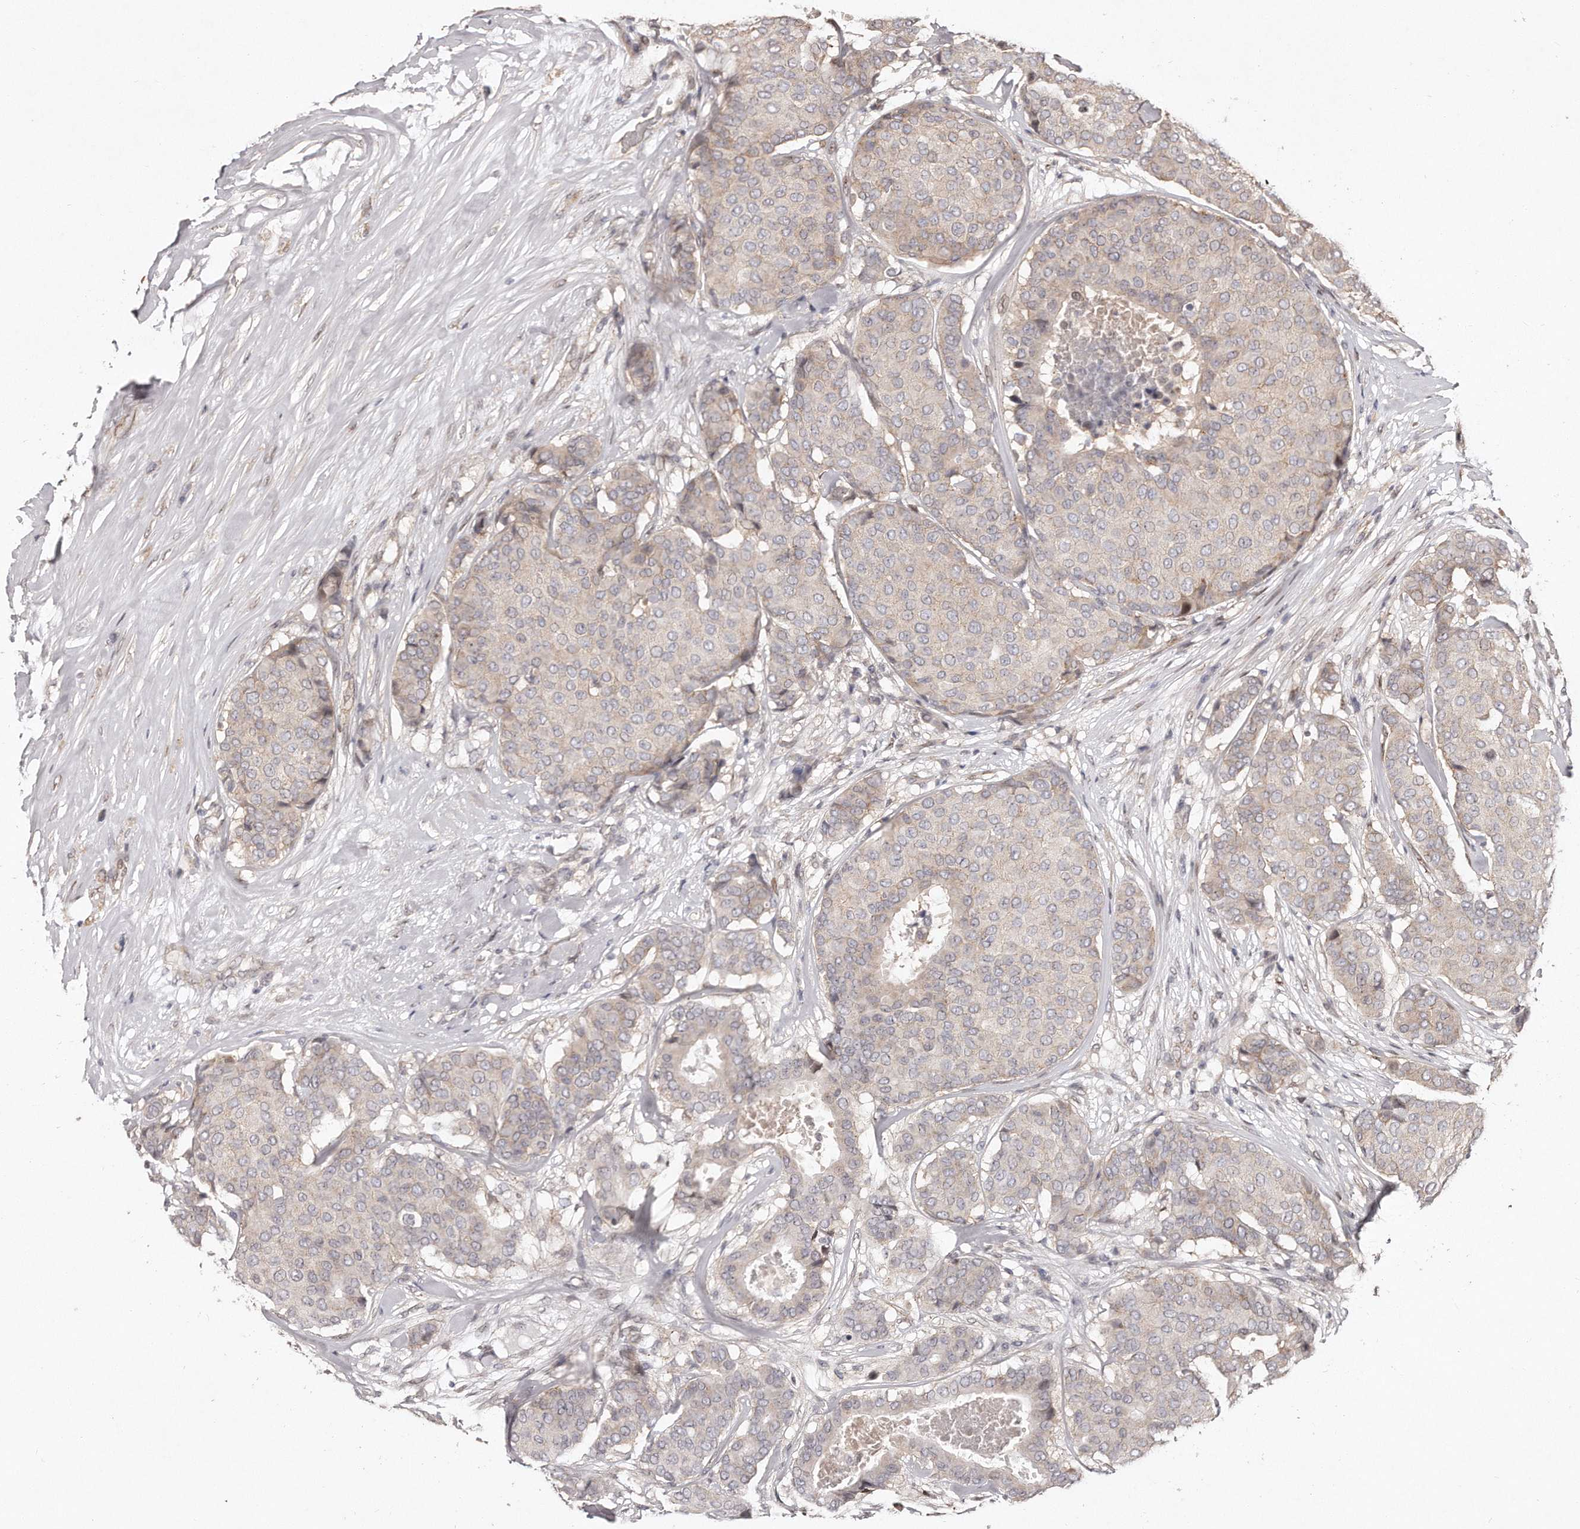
{"staining": {"intensity": "negative", "quantity": "none", "location": "none"}, "tissue": "breast cancer", "cell_type": "Tumor cells", "image_type": "cancer", "snomed": [{"axis": "morphology", "description": "Duct carcinoma"}, {"axis": "topography", "description": "Breast"}], "caption": "High magnification brightfield microscopy of breast infiltrating ductal carcinoma stained with DAB (3,3'-diaminobenzidine) (brown) and counterstained with hematoxylin (blue): tumor cells show no significant staining.", "gene": "HASPIN", "patient": {"sex": "female", "age": 75}}